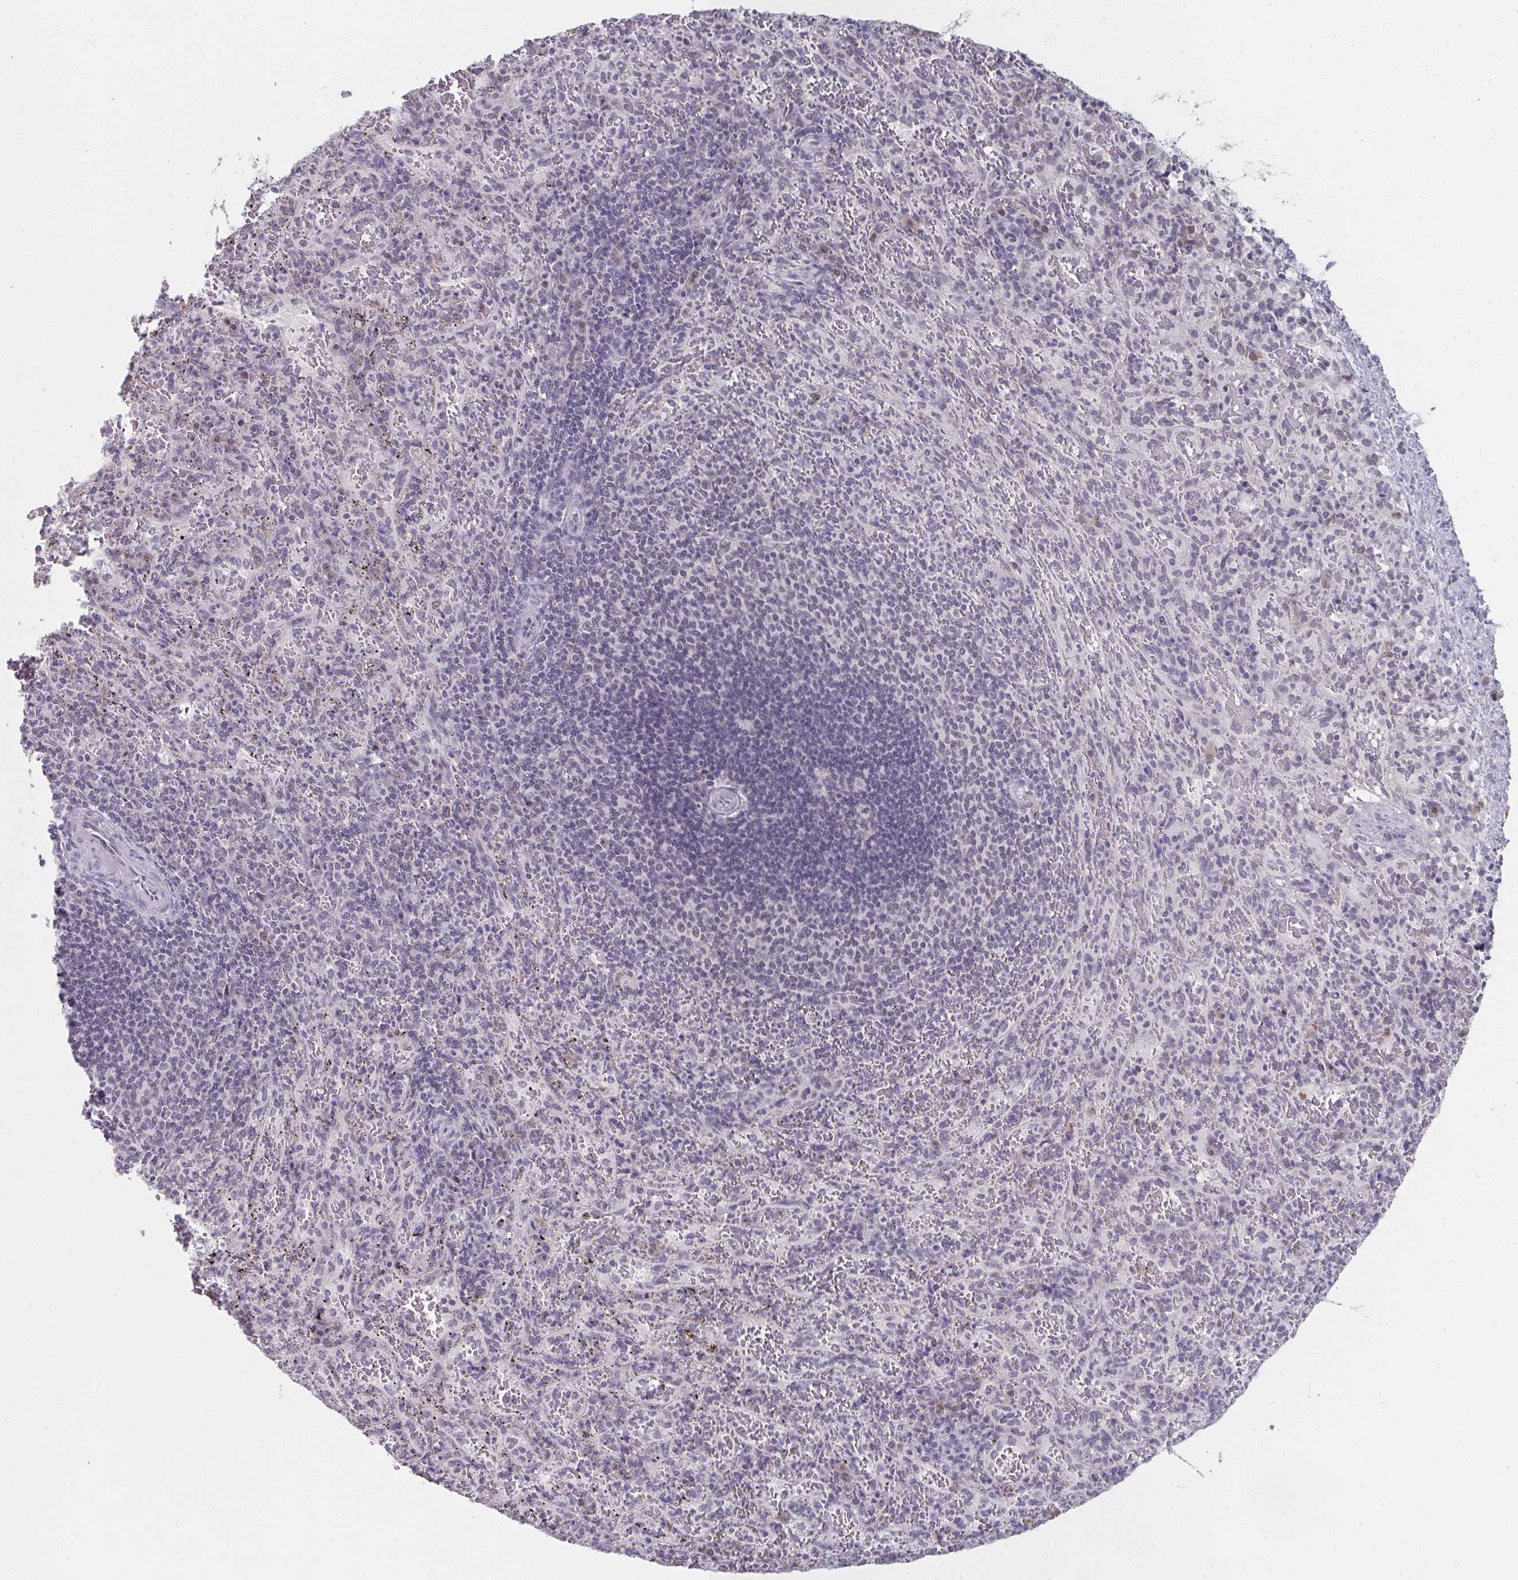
{"staining": {"intensity": "negative", "quantity": "none", "location": "none"}, "tissue": "spleen", "cell_type": "Cells in red pulp", "image_type": "normal", "snomed": [{"axis": "morphology", "description": "Normal tissue, NOS"}, {"axis": "topography", "description": "Spleen"}], "caption": "Histopathology image shows no significant protein expression in cells in red pulp of unremarkable spleen.", "gene": "NUP133", "patient": {"sex": "male", "age": 57}}